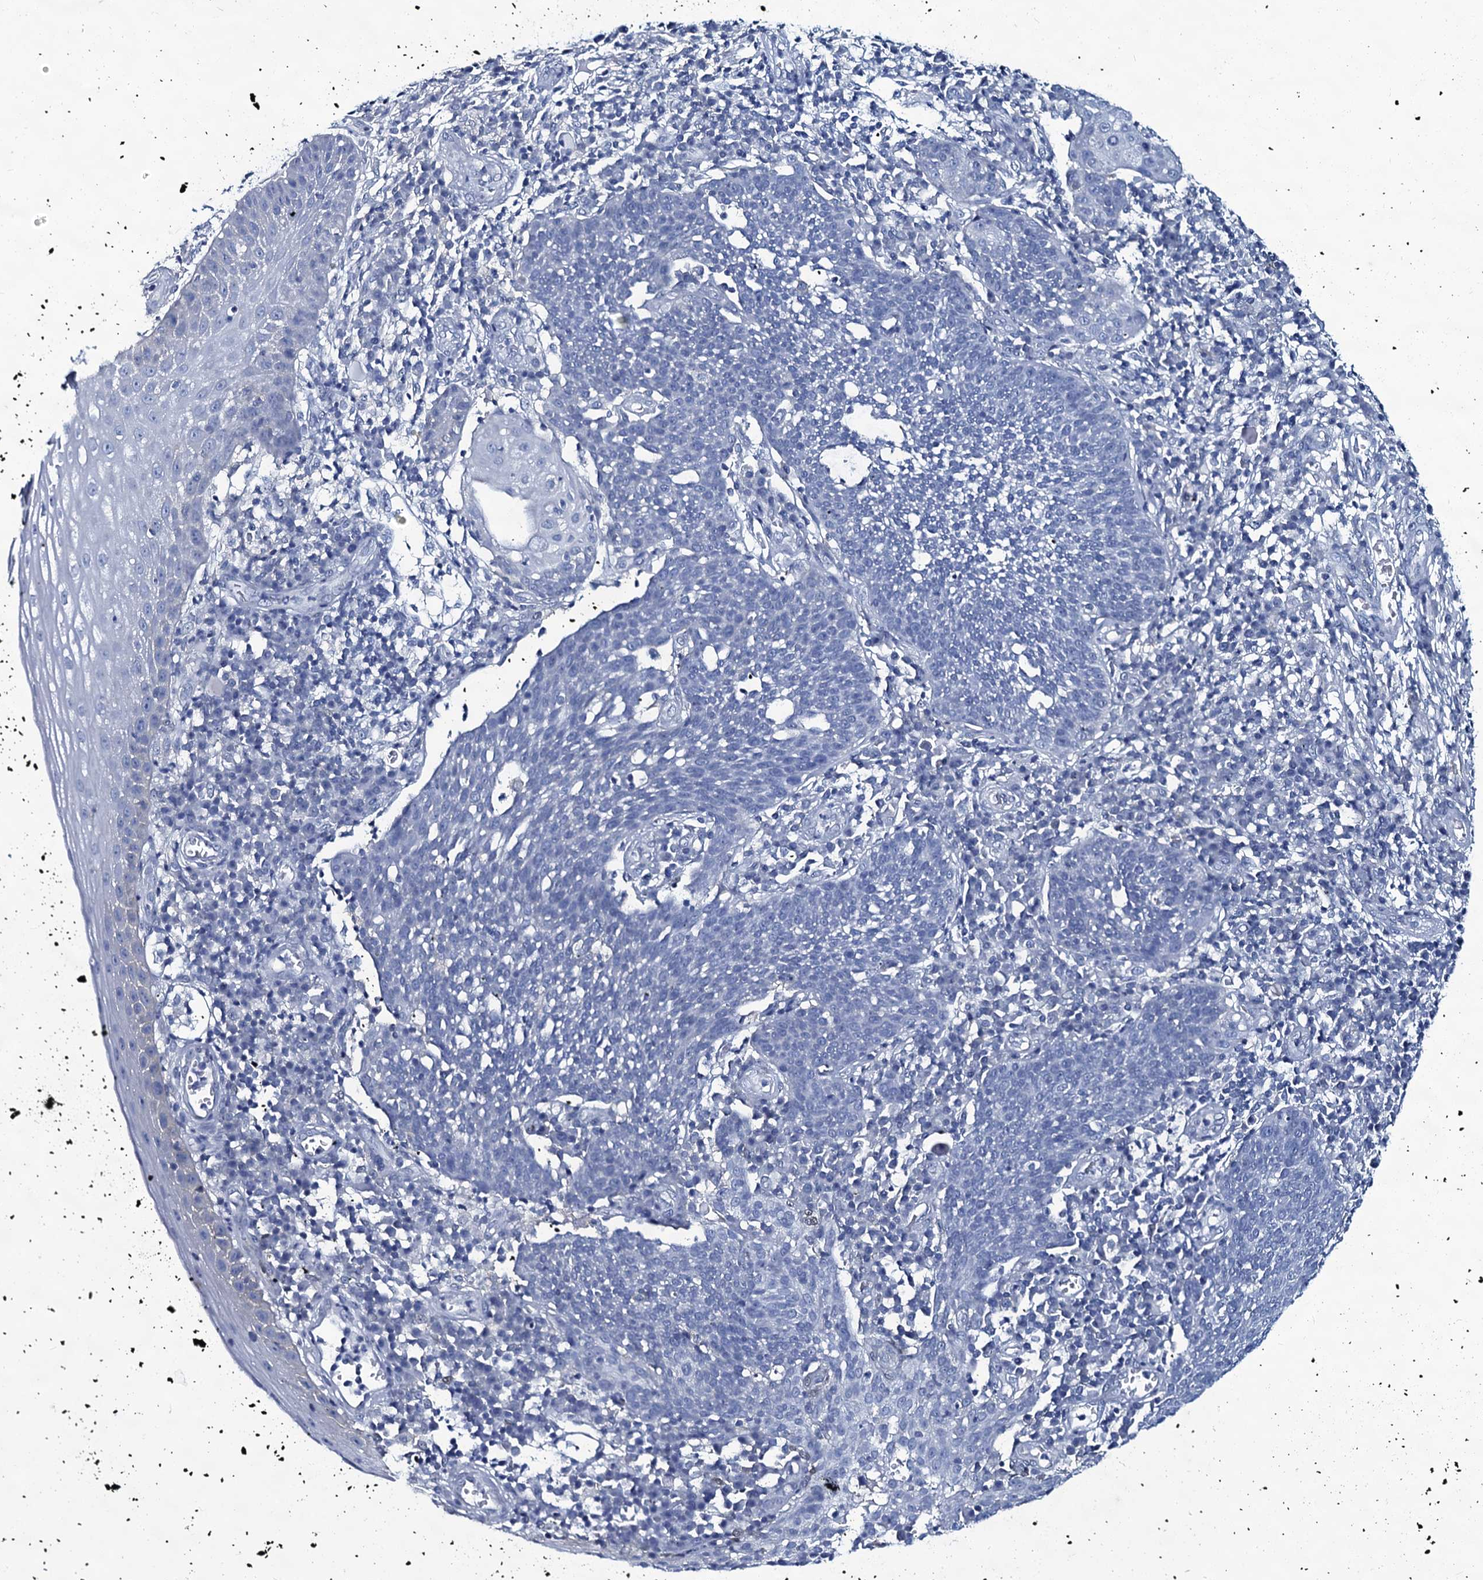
{"staining": {"intensity": "negative", "quantity": "none", "location": "none"}, "tissue": "cervical cancer", "cell_type": "Tumor cells", "image_type": "cancer", "snomed": [{"axis": "morphology", "description": "Squamous cell carcinoma, NOS"}, {"axis": "topography", "description": "Cervix"}], "caption": "An immunohistochemistry (IHC) histopathology image of cervical cancer (squamous cell carcinoma) is shown. There is no staining in tumor cells of cervical cancer (squamous cell carcinoma).", "gene": "SLC4A7", "patient": {"sex": "female", "age": 34}}